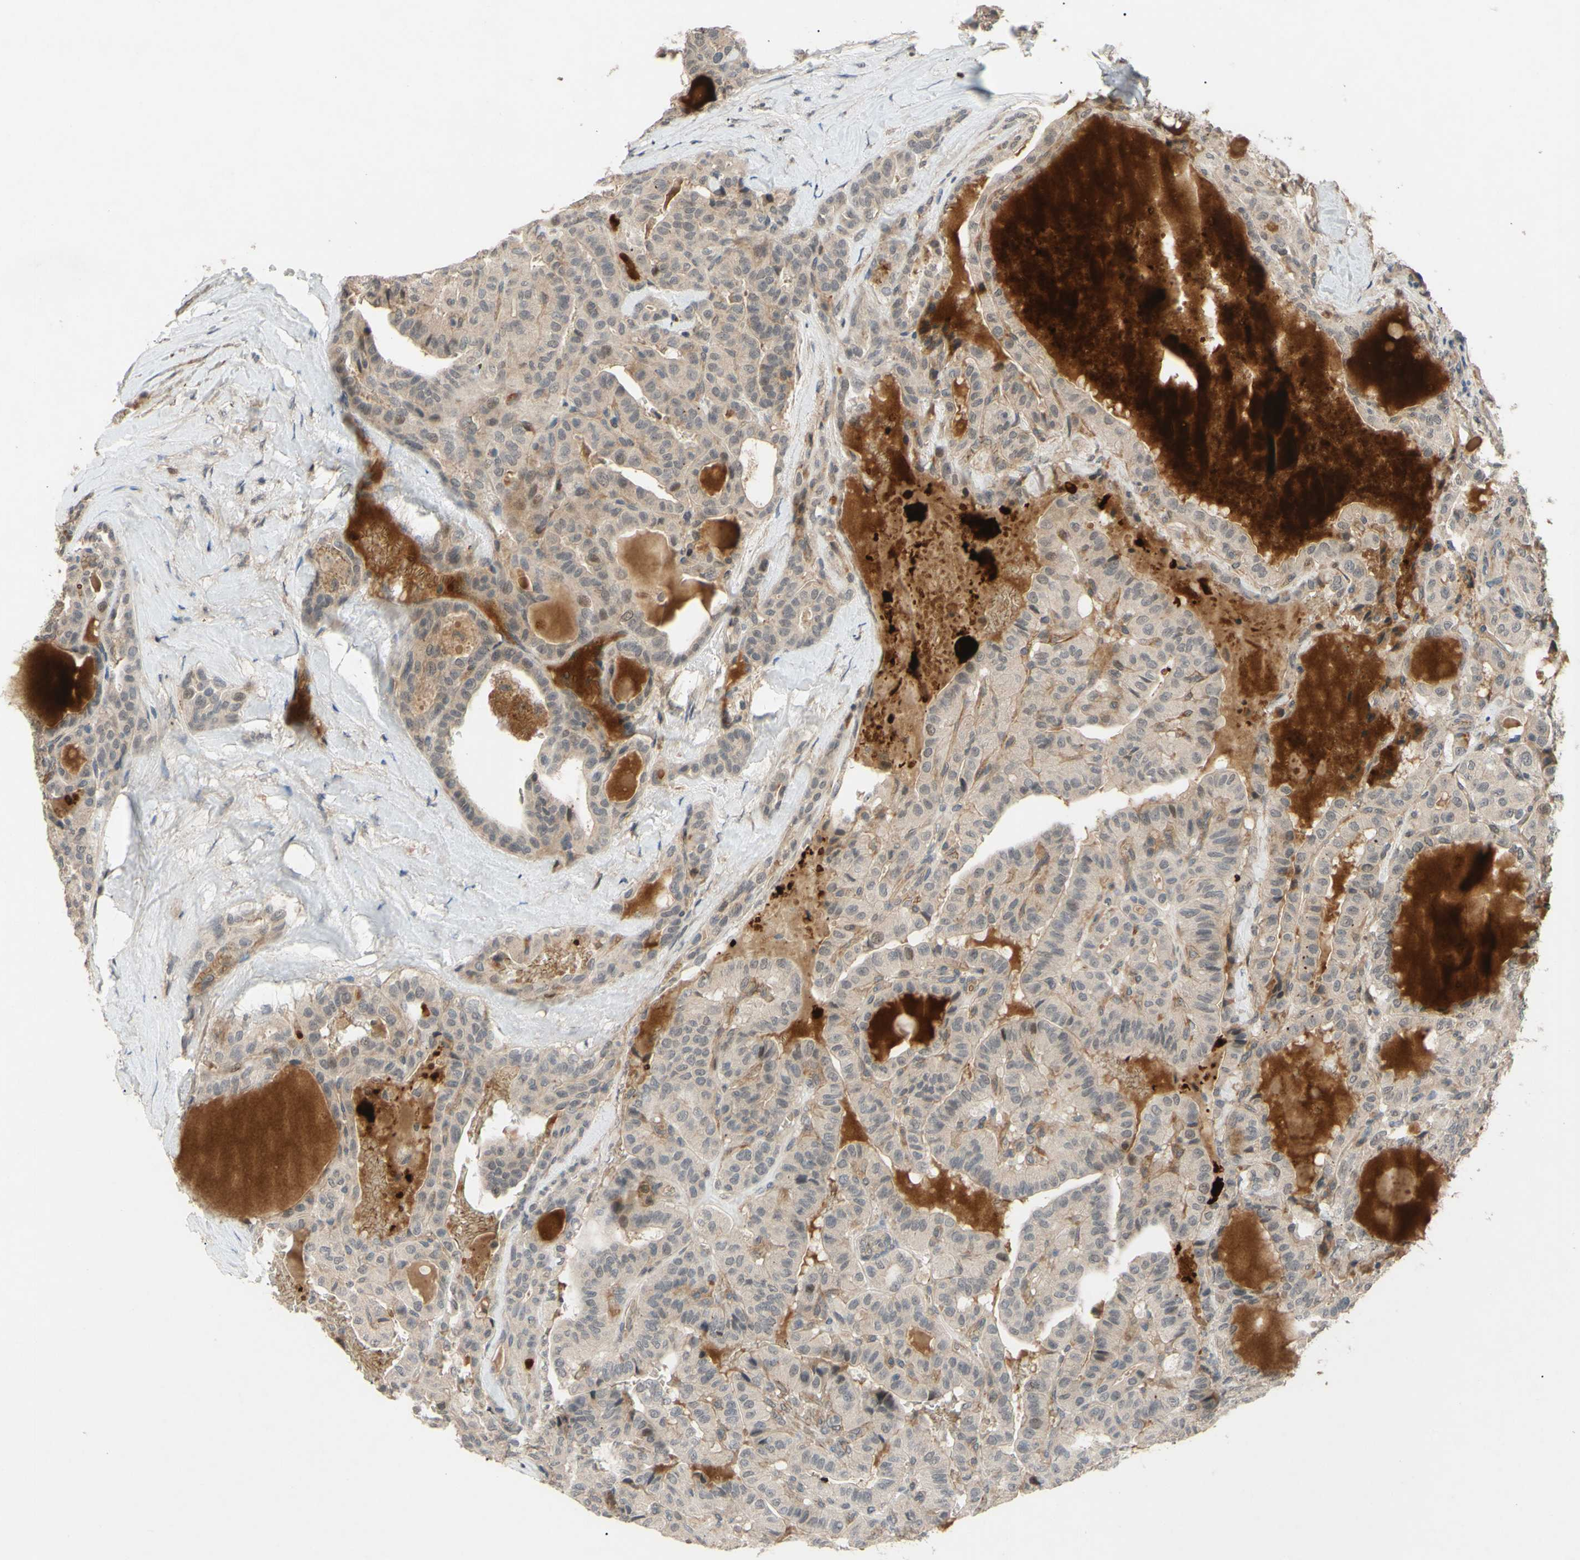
{"staining": {"intensity": "weak", "quantity": ">75%", "location": "cytoplasmic/membranous"}, "tissue": "thyroid cancer", "cell_type": "Tumor cells", "image_type": "cancer", "snomed": [{"axis": "morphology", "description": "Papillary adenocarcinoma, NOS"}, {"axis": "topography", "description": "Thyroid gland"}], "caption": "A photomicrograph of thyroid papillary adenocarcinoma stained for a protein displays weak cytoplasmic/membranous brown staining in tumor cells. Immunohistochemistry stains the protein in brown and the nuclei are stained blue.", "gene": "ALK", "patient": {"sex": "male", "age": 77}}